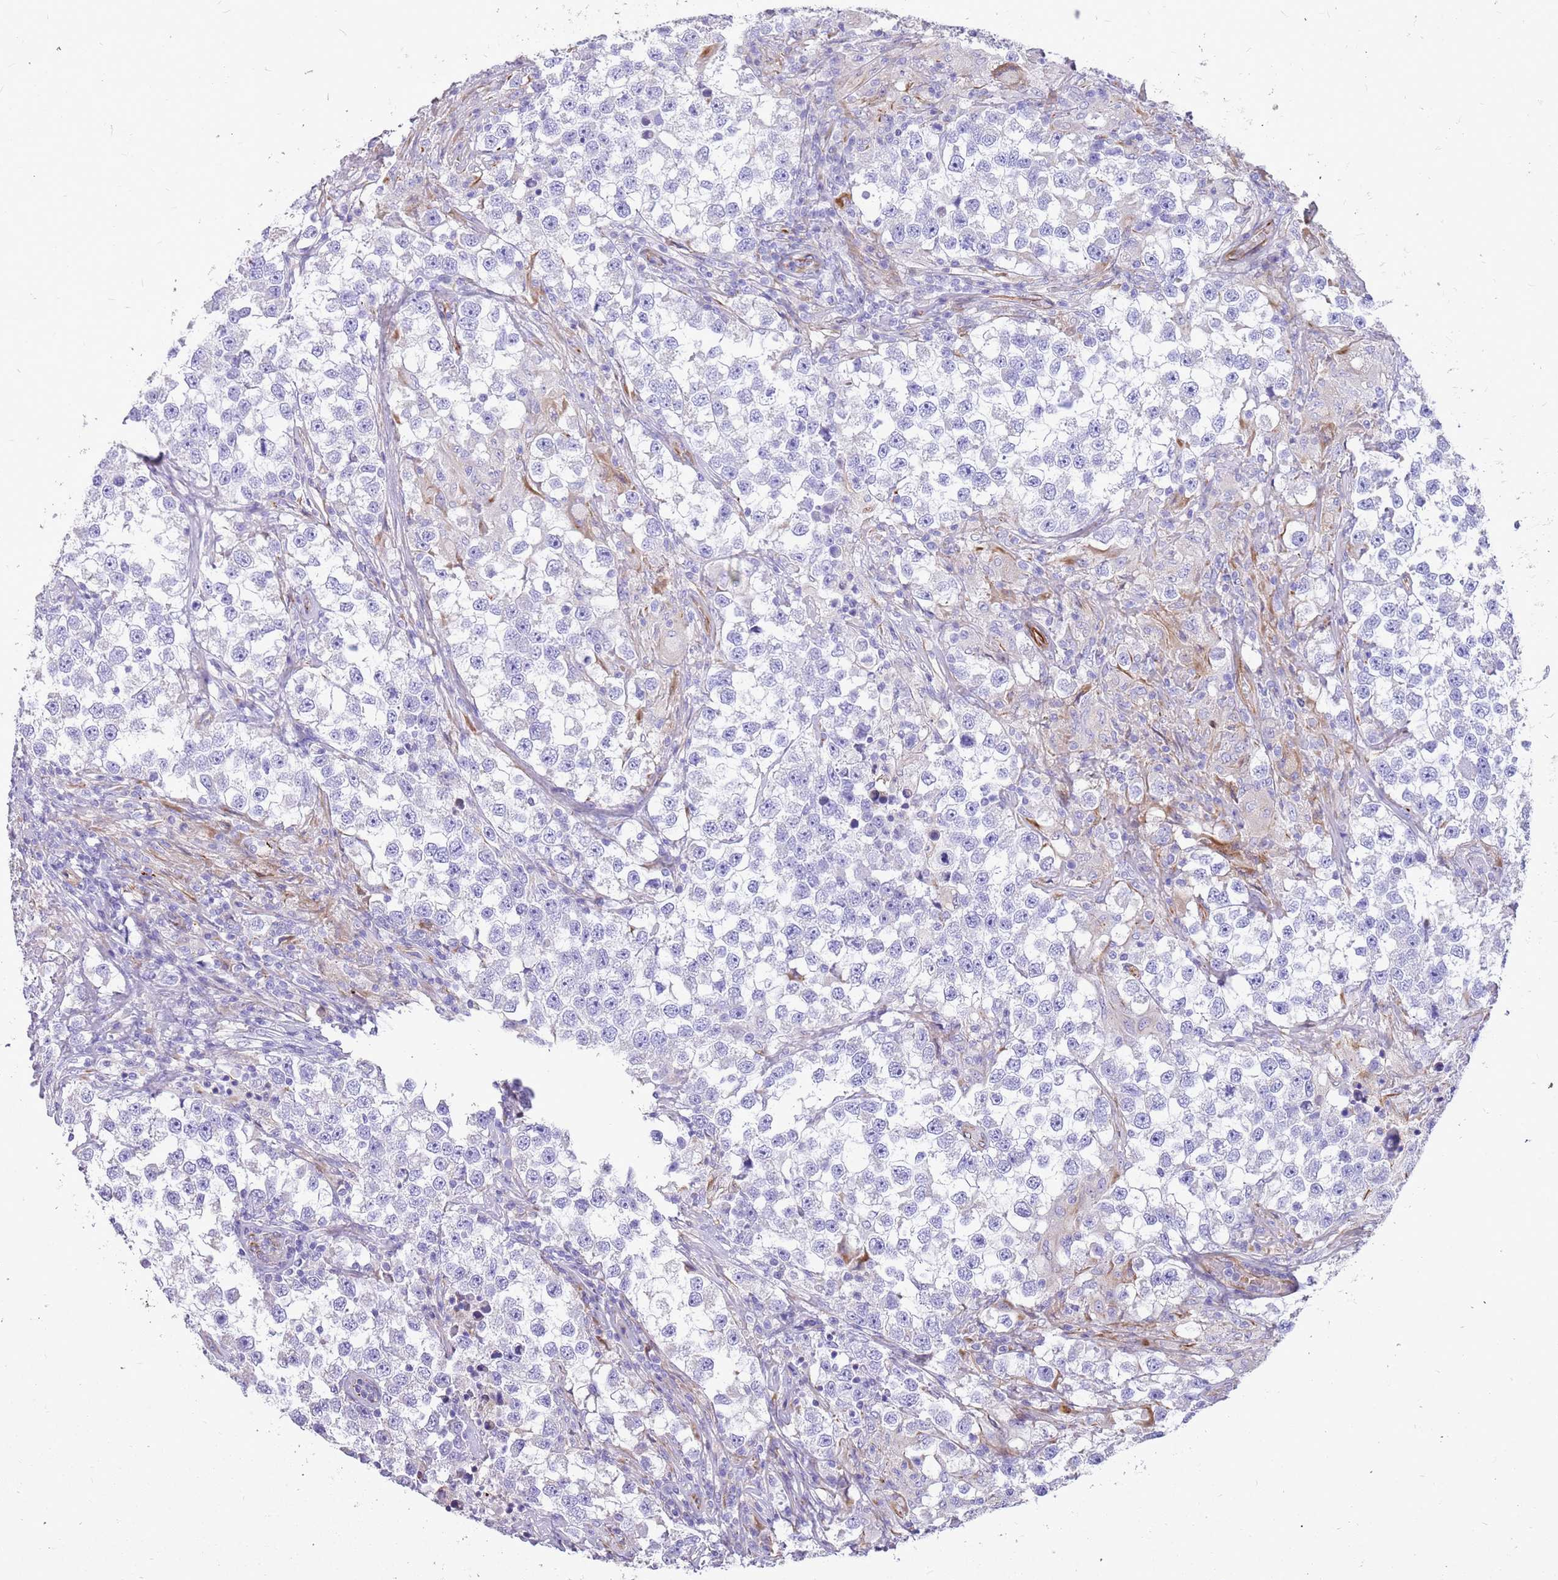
{"staining": {"intensity": "negative", "quantity": "none", "location": "none"}, "tissue": "testis cancer", "cell_type": "Tumor cells", "image_type": "cancer", "snomed": [{"axis": "morphology", "description": "Seminoma, NOS"}, {"axis": "topography", "description": "Testis"}], "caption": "An IHC photomicrograph of testis seminoma is shown. There is no staining in tumor cells of testis seminoma.", "gene": "ZDHHC1", "patient": {"sex": "male", "age": 46}}